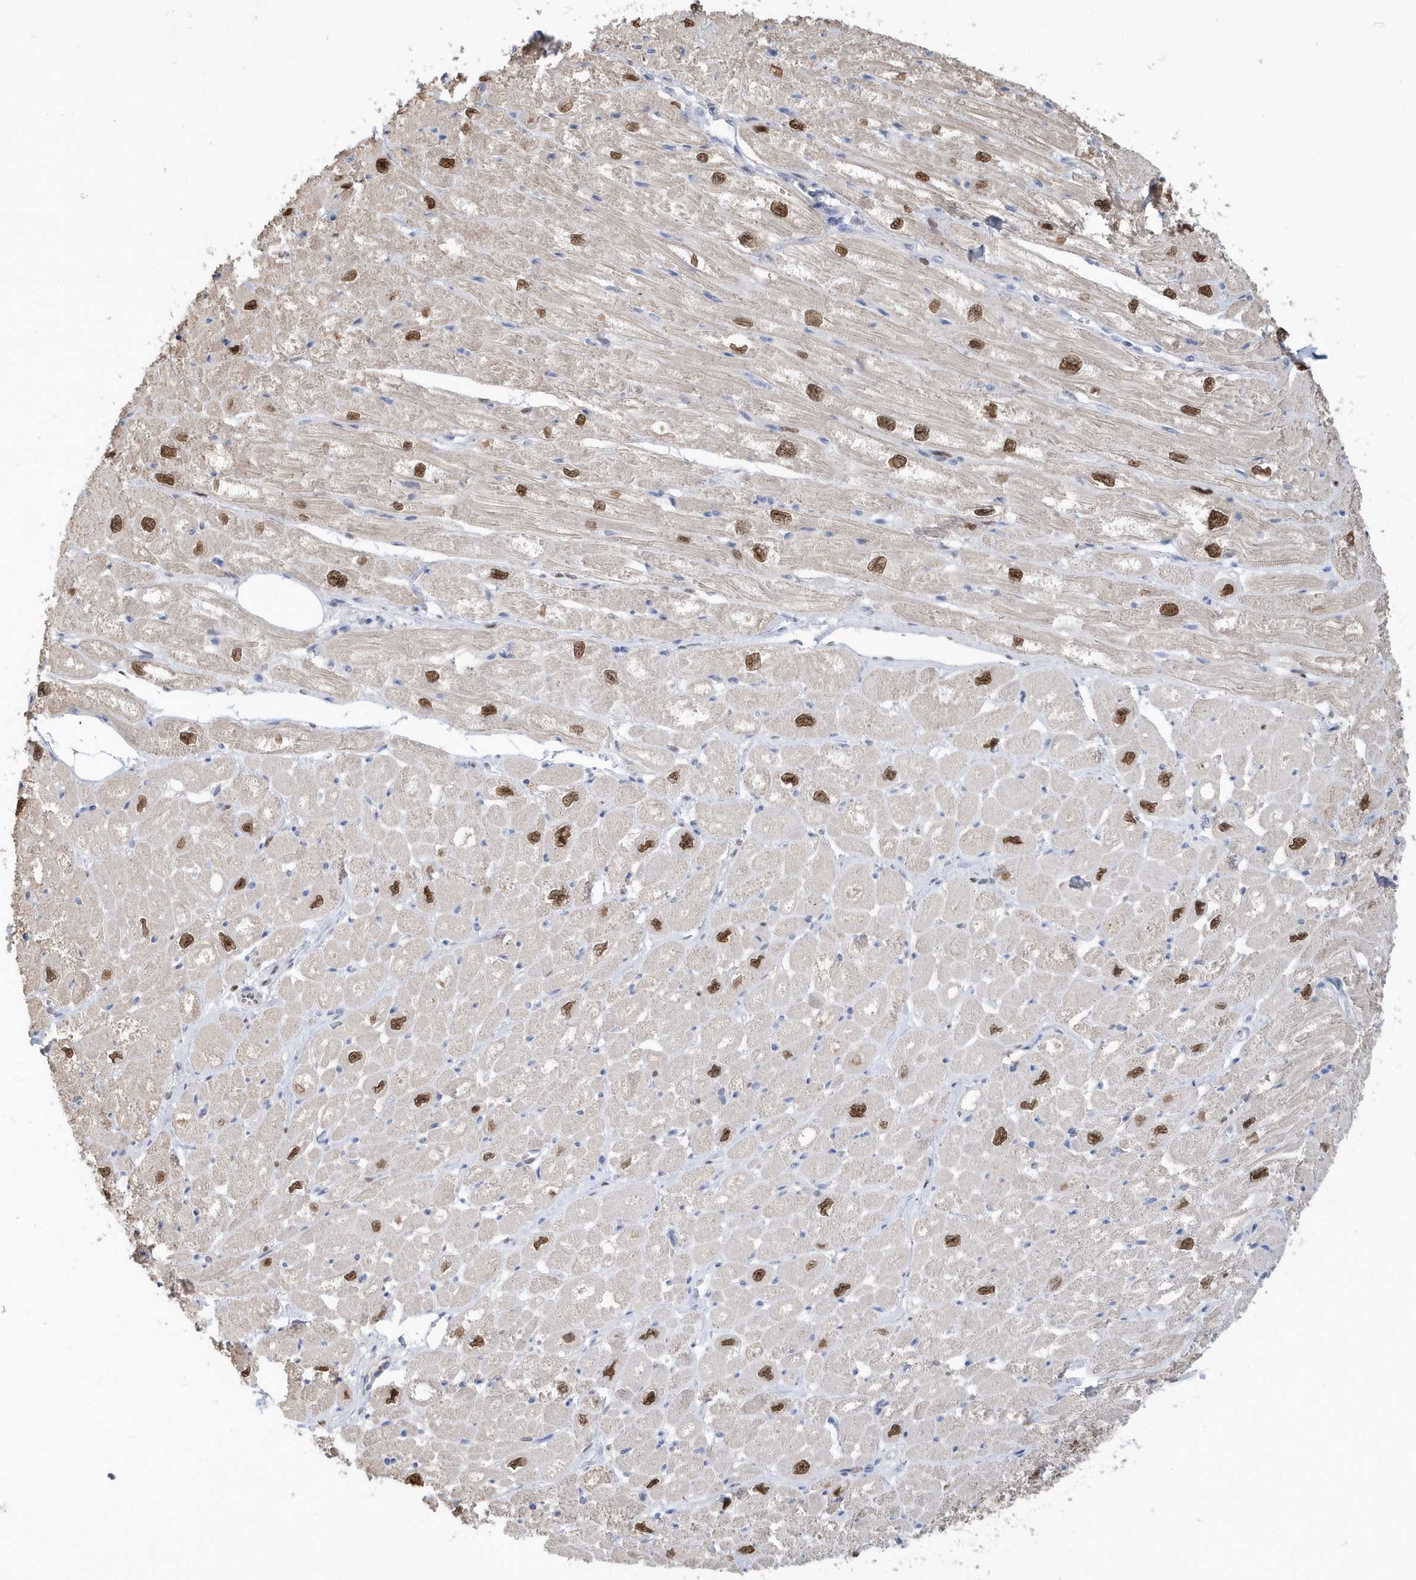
{"staining": {"intensity": "moderate", "quantity": "25%-75%", "location": "nuclear"}, "tissue": "heart muscle", "cell_type": "Cardiomyocytes", "image_type": "normal", "snomed": [{"axis": "morphology", "description": "Normal tissue, NOS"}, {"axis": "topography", "description": "Heart"}], "caption": "A brown stain highlights moderate nuclear expression of a protein in cardiomyocytes of normal human heart muscle. Nuclei are stained in blue.", "gene": "MACROH2A2", "patient": {"sex": "male", "age": 50}}